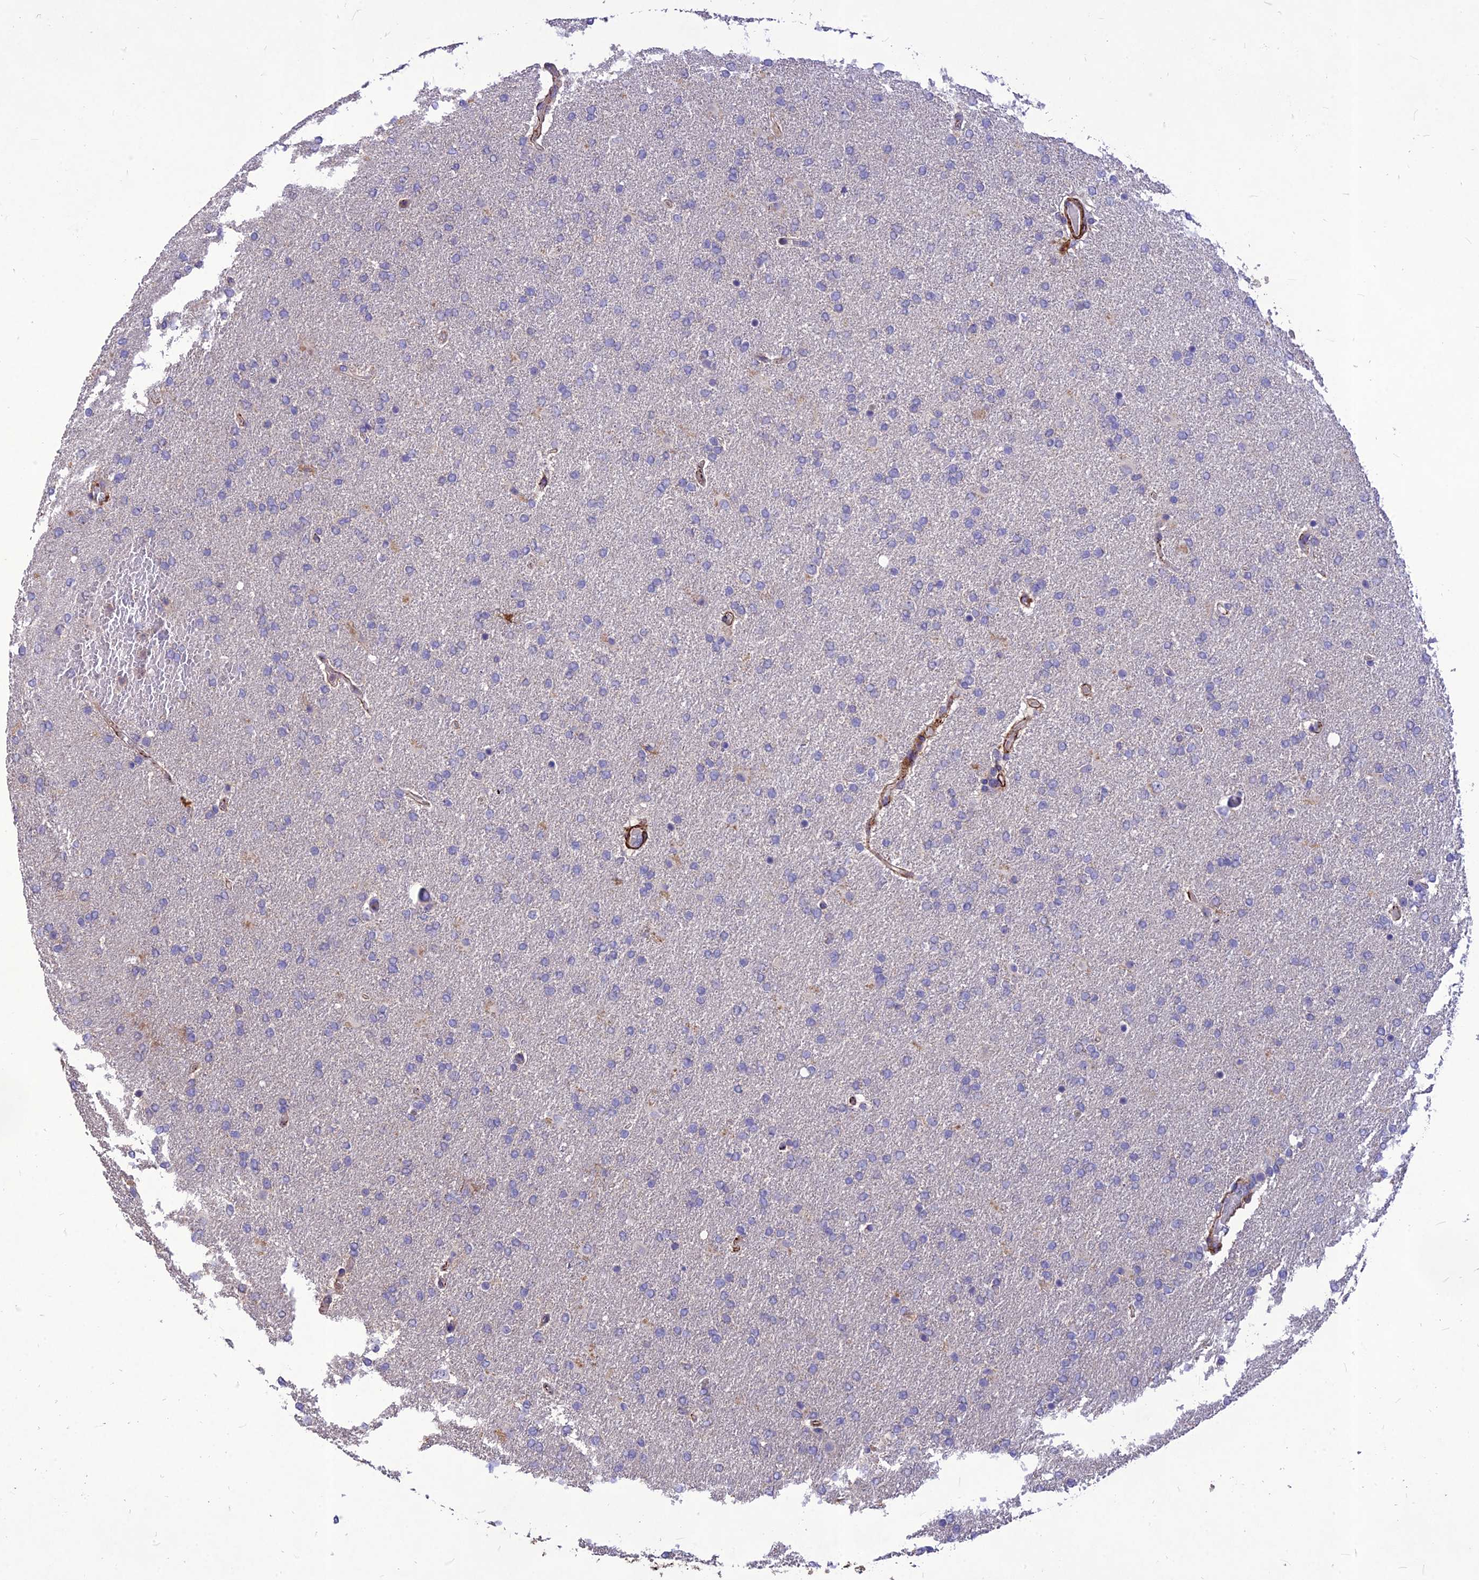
{"staining": {"intensity": "negative", "quantity": "none", "location": "none"}, "tissue": "glioma", "cell_type": "Tumor cells", "image_type": "cancer", "snomed": [{"axis": "morphology", "description": "Glioma, malignant, High grade"}, {"axis": "topography", "description": "Brain"}], "caption": "IHC image of neoplastic tissue: malignant glioma (high-grade) stained with DAB shows no significant protein positivity in tumor cells.", "gene": "CLUH", "patient": {"sex": "male", "age": 72}}